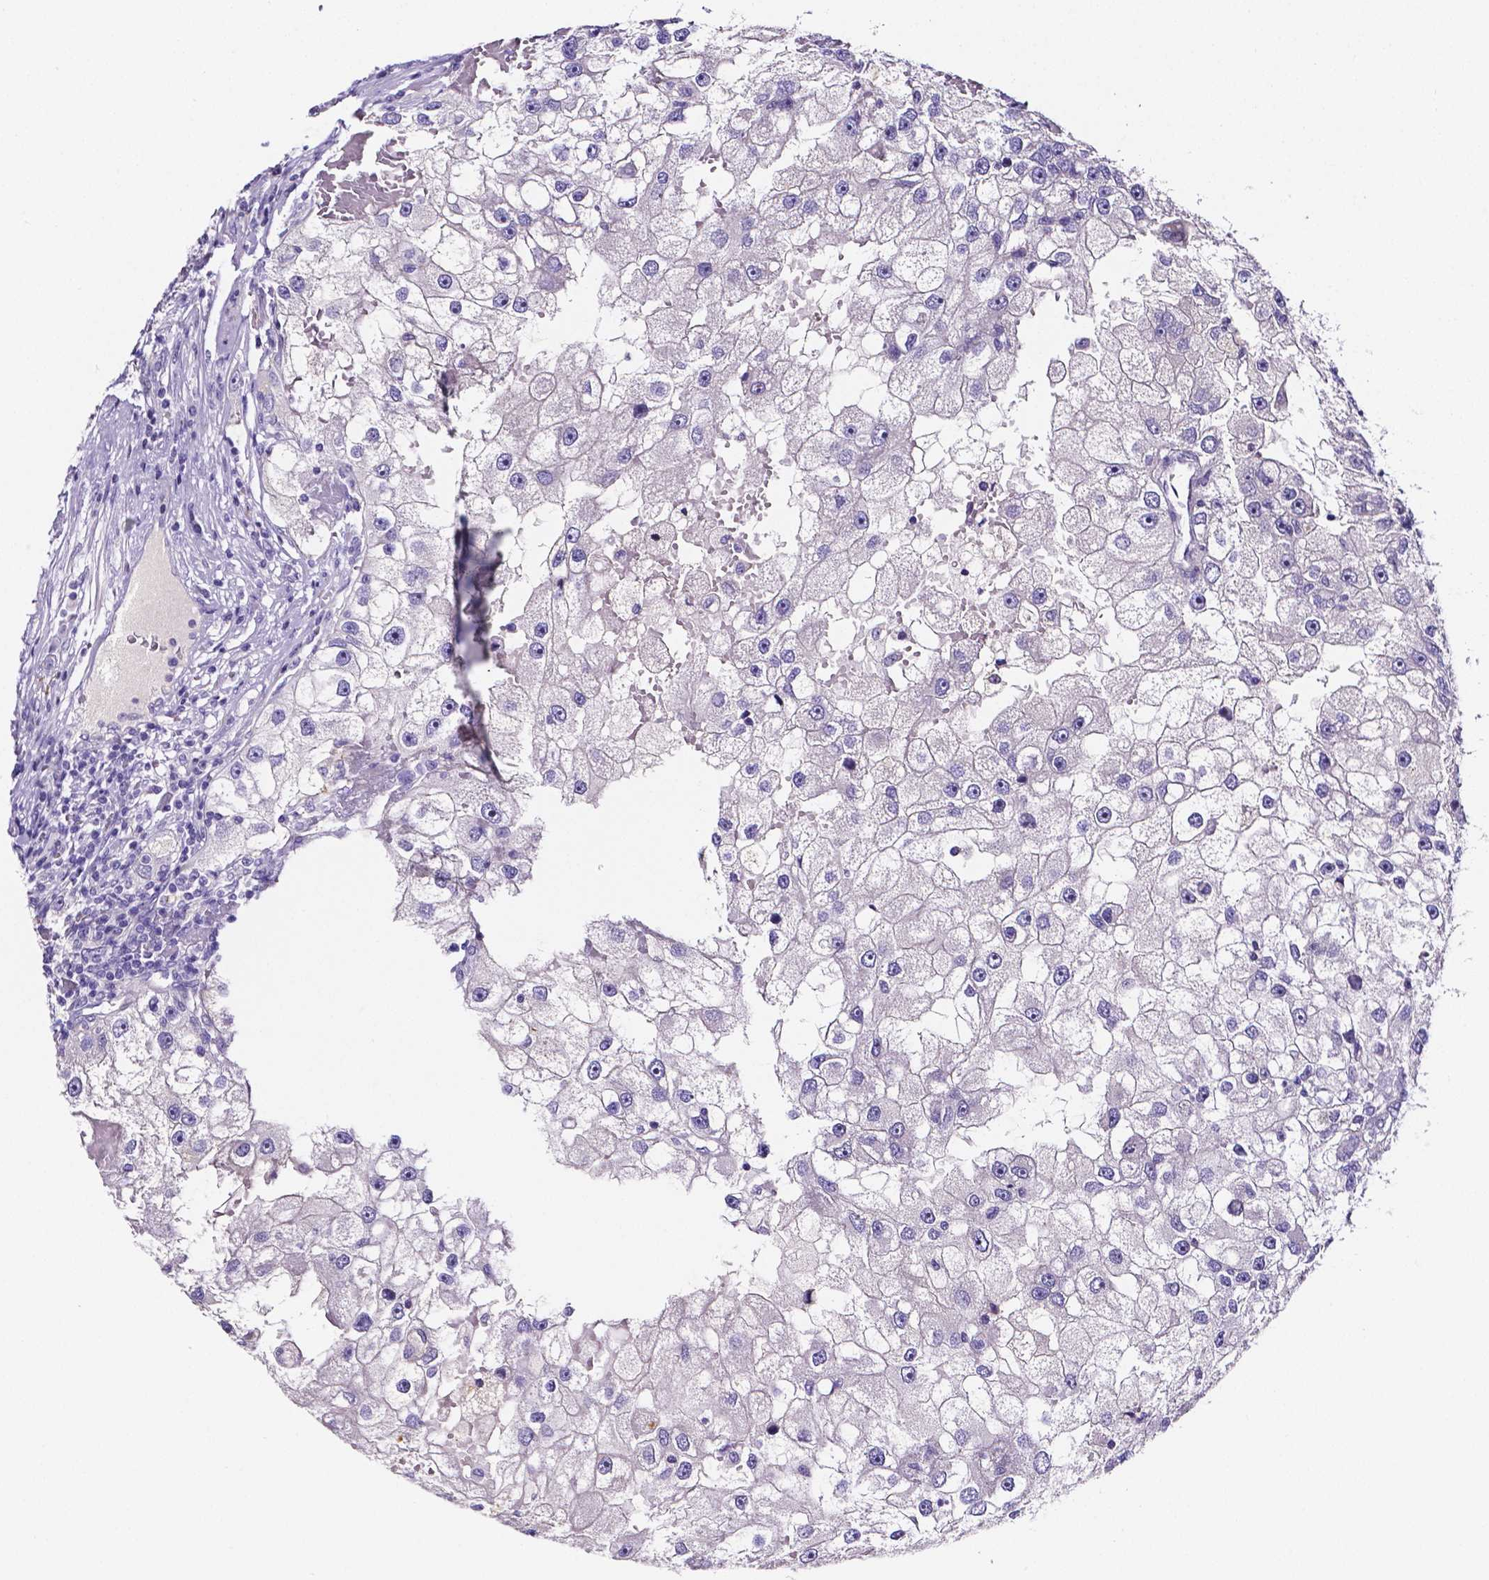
{"staining": {"intensity": "negative", "quantity": "none", "location": "none"}, "tissue": "renal cancer", "cell_type": "Tumor cells", "image_type": "cancer", "snomed": [{"axis": "morphology", "description": "Adenocarcinoma, NOS"}, {"axis": "topography", "description": "Kidney"}], "caption": "The IHC micrograph has no significant expression in tumor cells of renal cancer (adenocarcinoma) tissue. Nuclei are stained in blue.", "gene": "NRGN", "patient": {"sex": "male", "age": 63}}